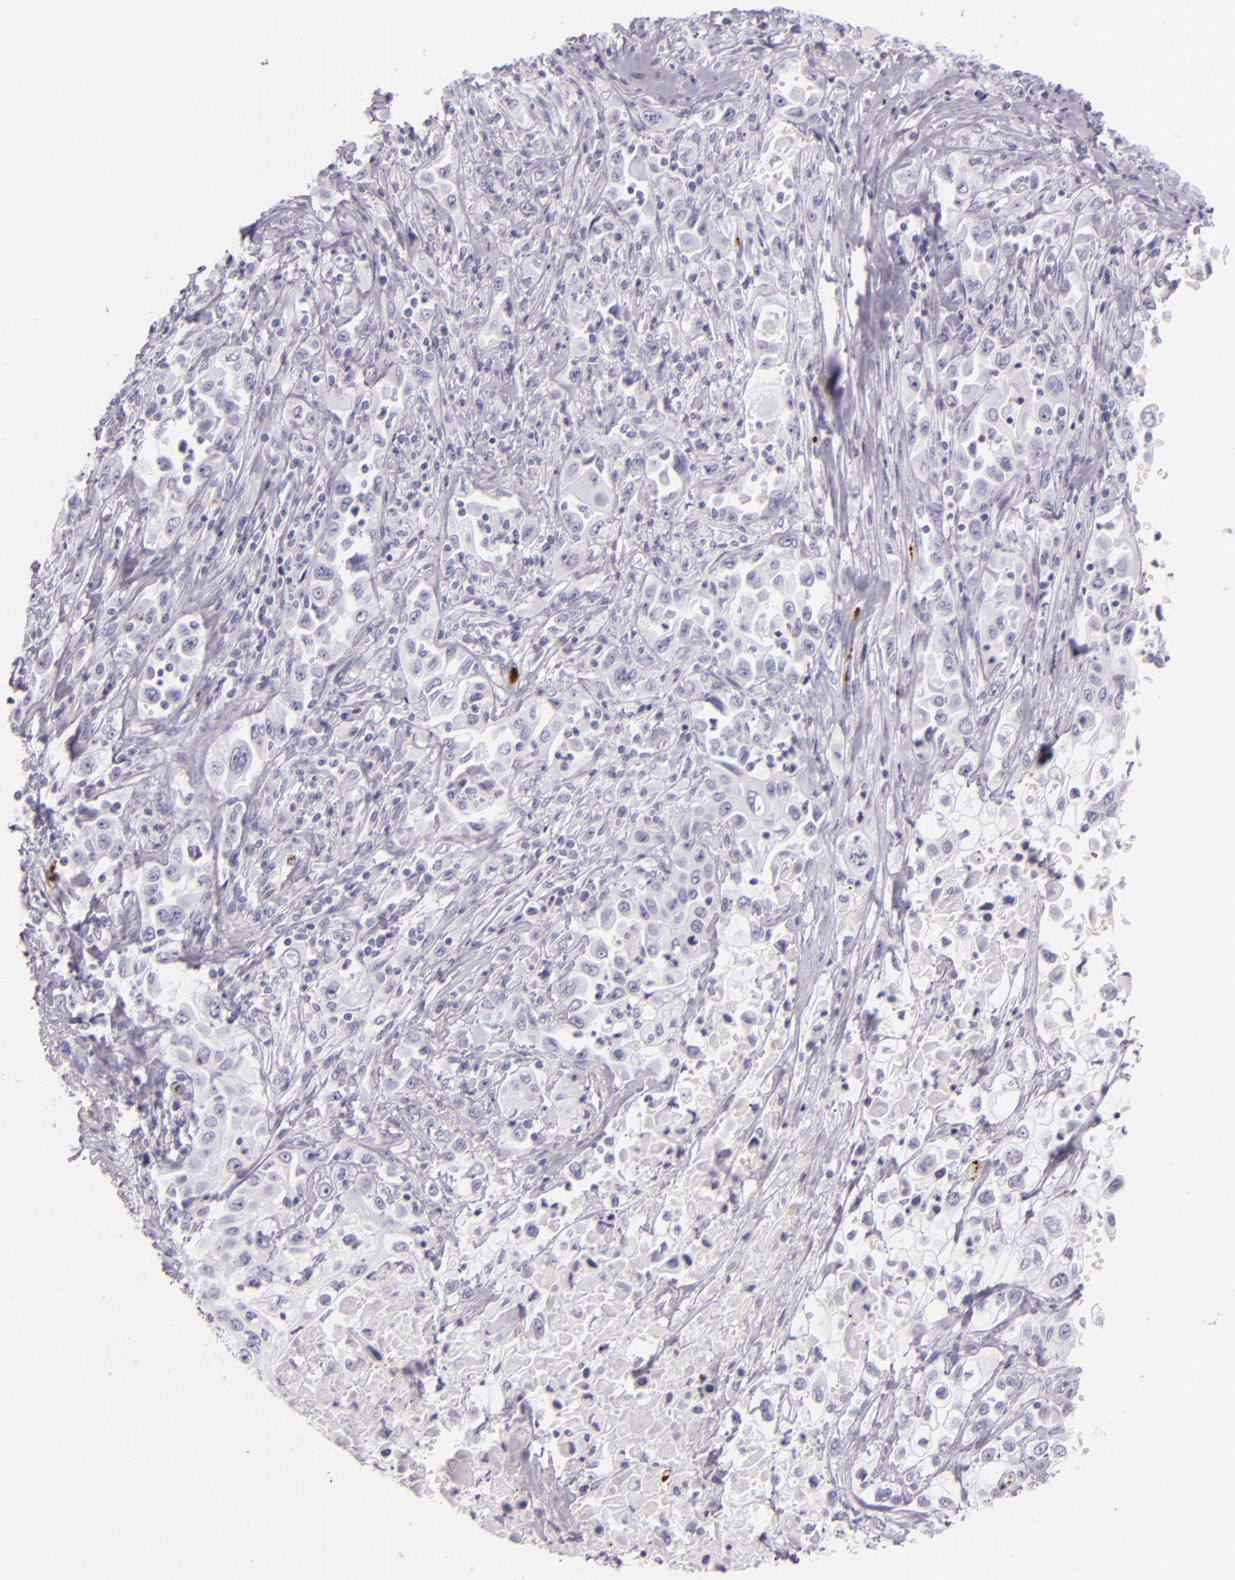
{"staining": {"intensity": "negative", "quantity": "none", "location": "none"}, "tissue": "pancreatic cancer", "cell_type": "Tumor cells", "image_type": "cancer", "snomed": [{"axis": "morphology", "description": "Adenocarcinoma, NOS"}, {"axis": "topography", "description": "Pancreas"}], "caption": "DAB (3,3'-diaminobenzidine) immunohistochemical staining of pancreatic adenocarcinoma shows no significant positivity in tumor cells.", "gene": "SELP", "patient": {"sex": "male", "age": 70}}